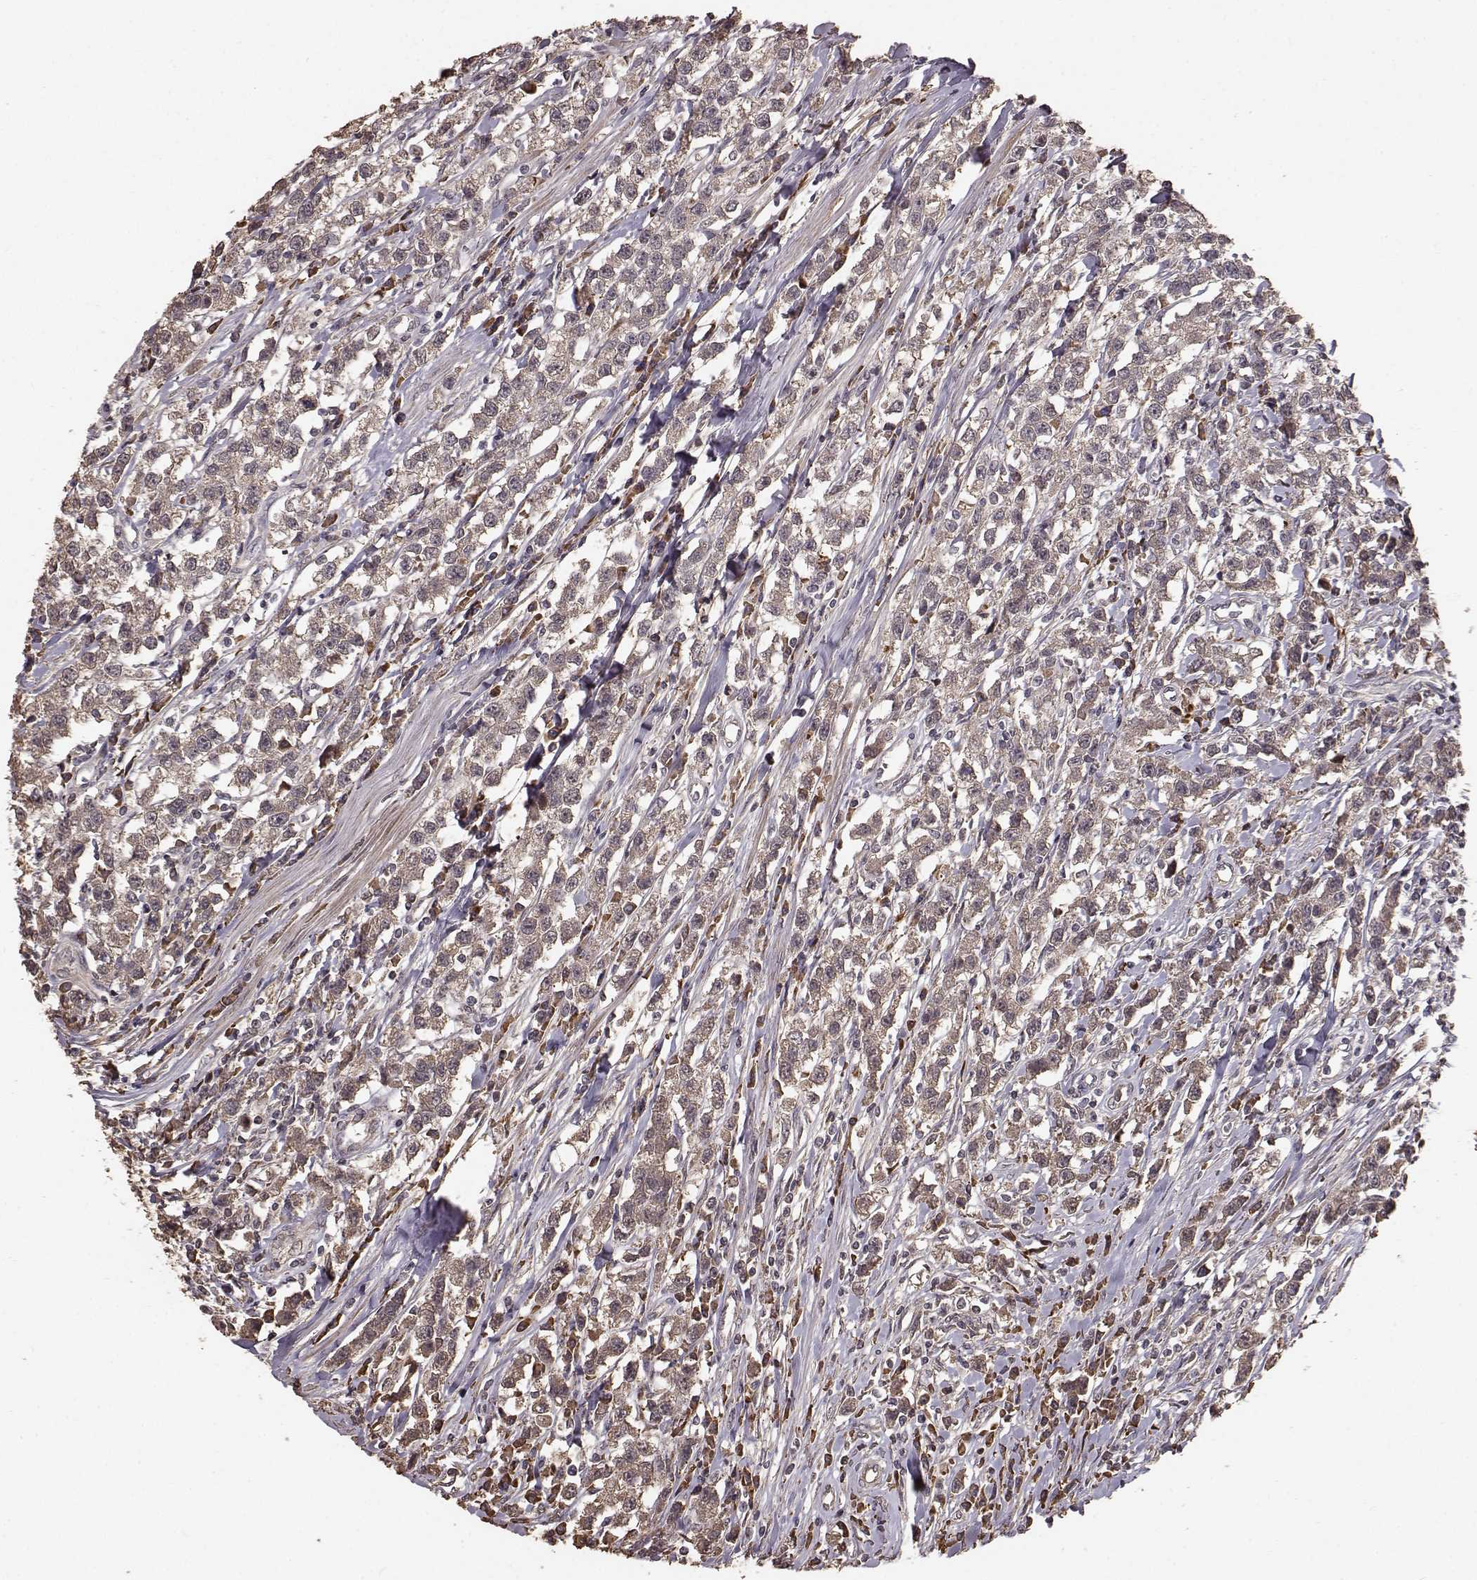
{"staining": {"intensity": "moderate", "quantity": ">75%", "location": "cytoplasmic/membranous"}, "tissue": "testis cancer", "cell_type": "Tumor cells", "image_type": "cancer", "snomed": [{"axis": "morphology", "description": "Seminoma, NOS"}, {"axis": "topography", "description": "Testis"}], "caption": "High-magnification brightfield microscopy of testis cancer (seminoma) stained with DAB (brown) and counterstained with hematoxylin (blue). tumor cells exhibit moderate cytoplasmic/membranous expression is identified in about>75% of cells.", "gene": "USP15", "patient": {"sex": "male", "age": 59}}